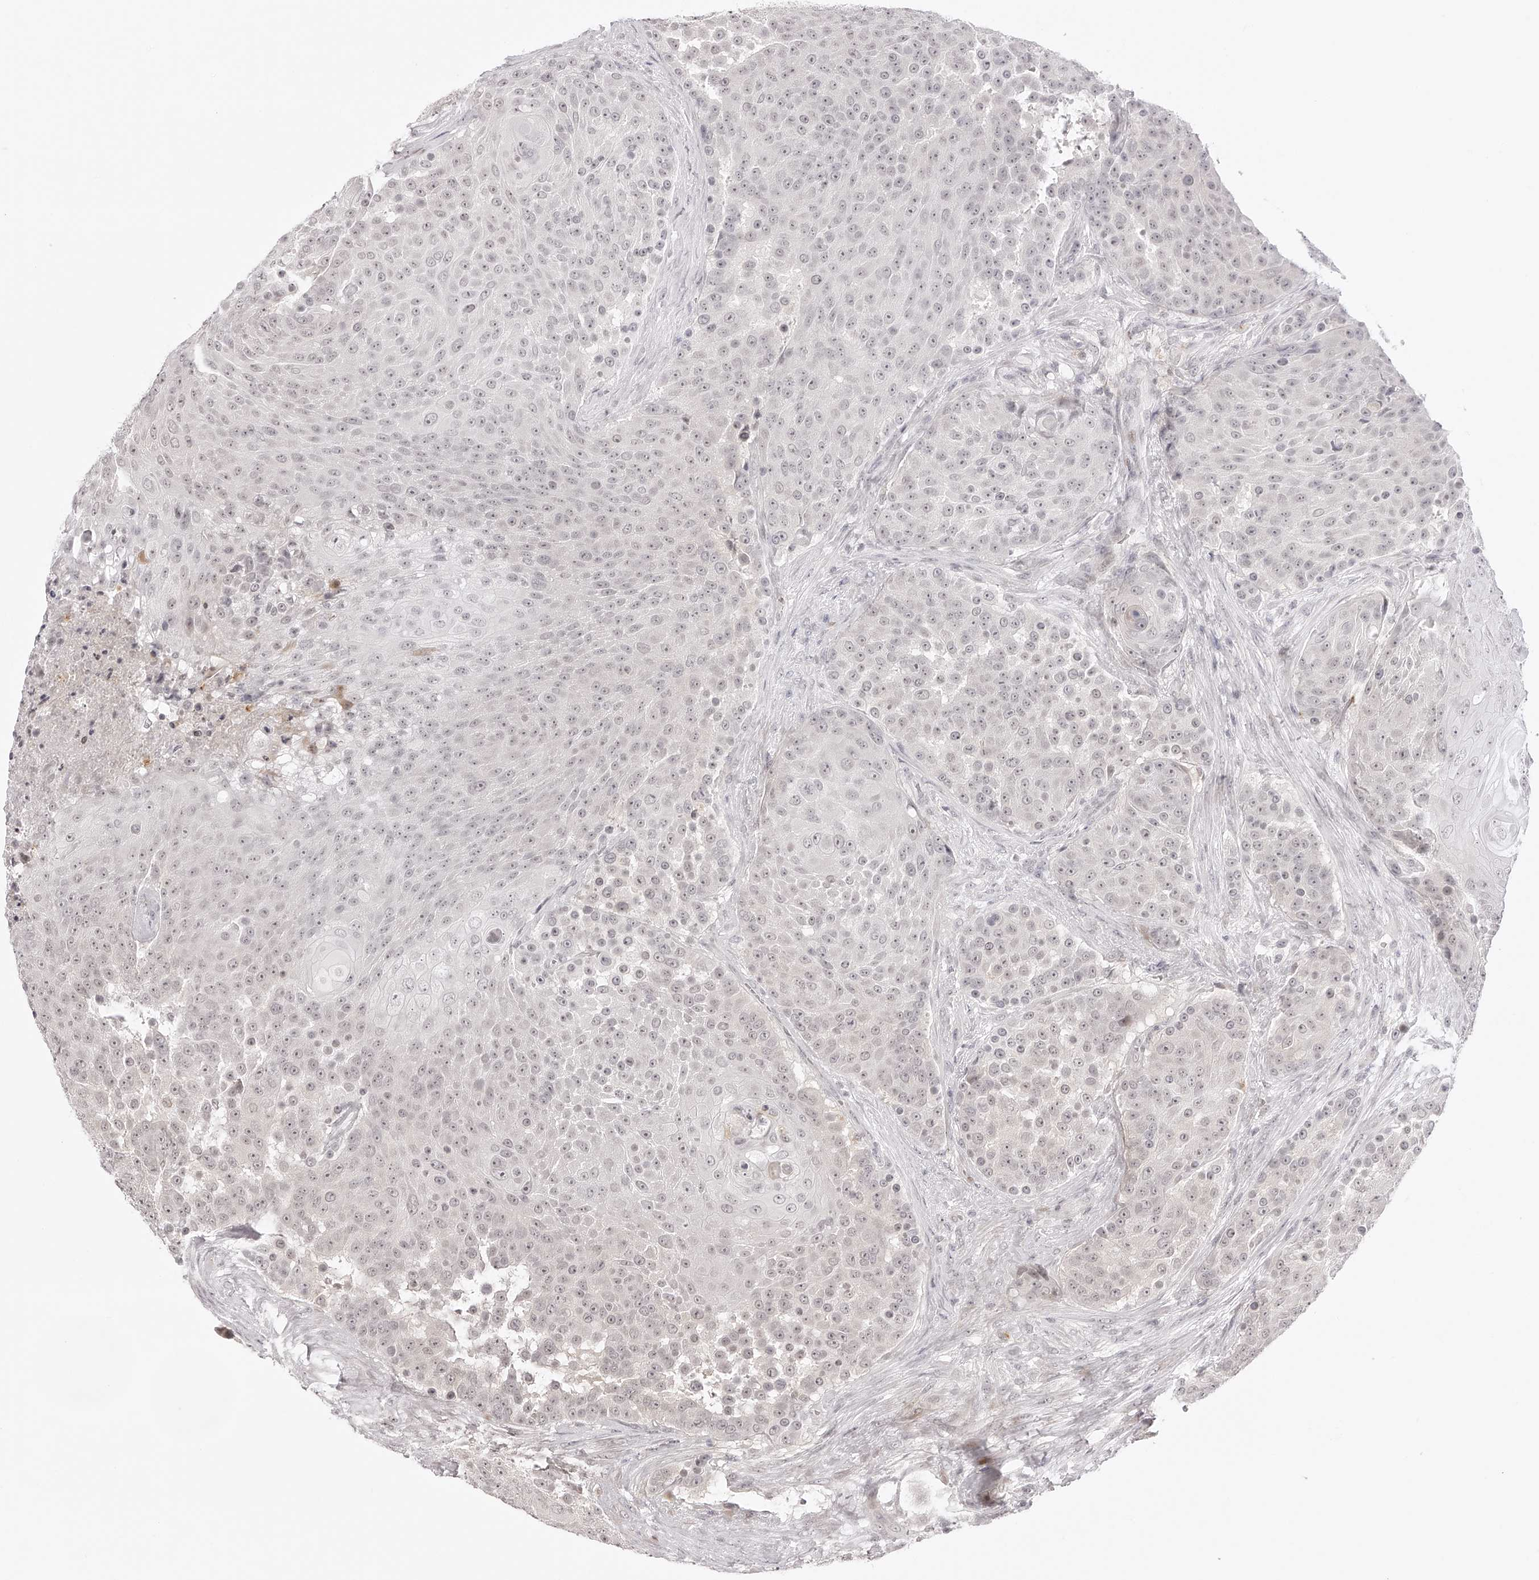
{"staining": {"intensity": "weak", "quantity": "25%-75%", "location": "nuclear"}, "tissue": "urothelial cancer", "cell_type": "Tumor cells", "image_type": "cancer", "snomed": [{"axis": "morphology", "description": "Urothelial carcinoma, High grade"}, {"axis": "topography", "description": "Urinary bladder"}], "caption": "Urothelial carcinoma (high-grade) stained for a protein exhibits weak nuclear positivity in tumor cells.", "gene": "PLEKHG1", "patient": {"sex": "female", "age": 63}}